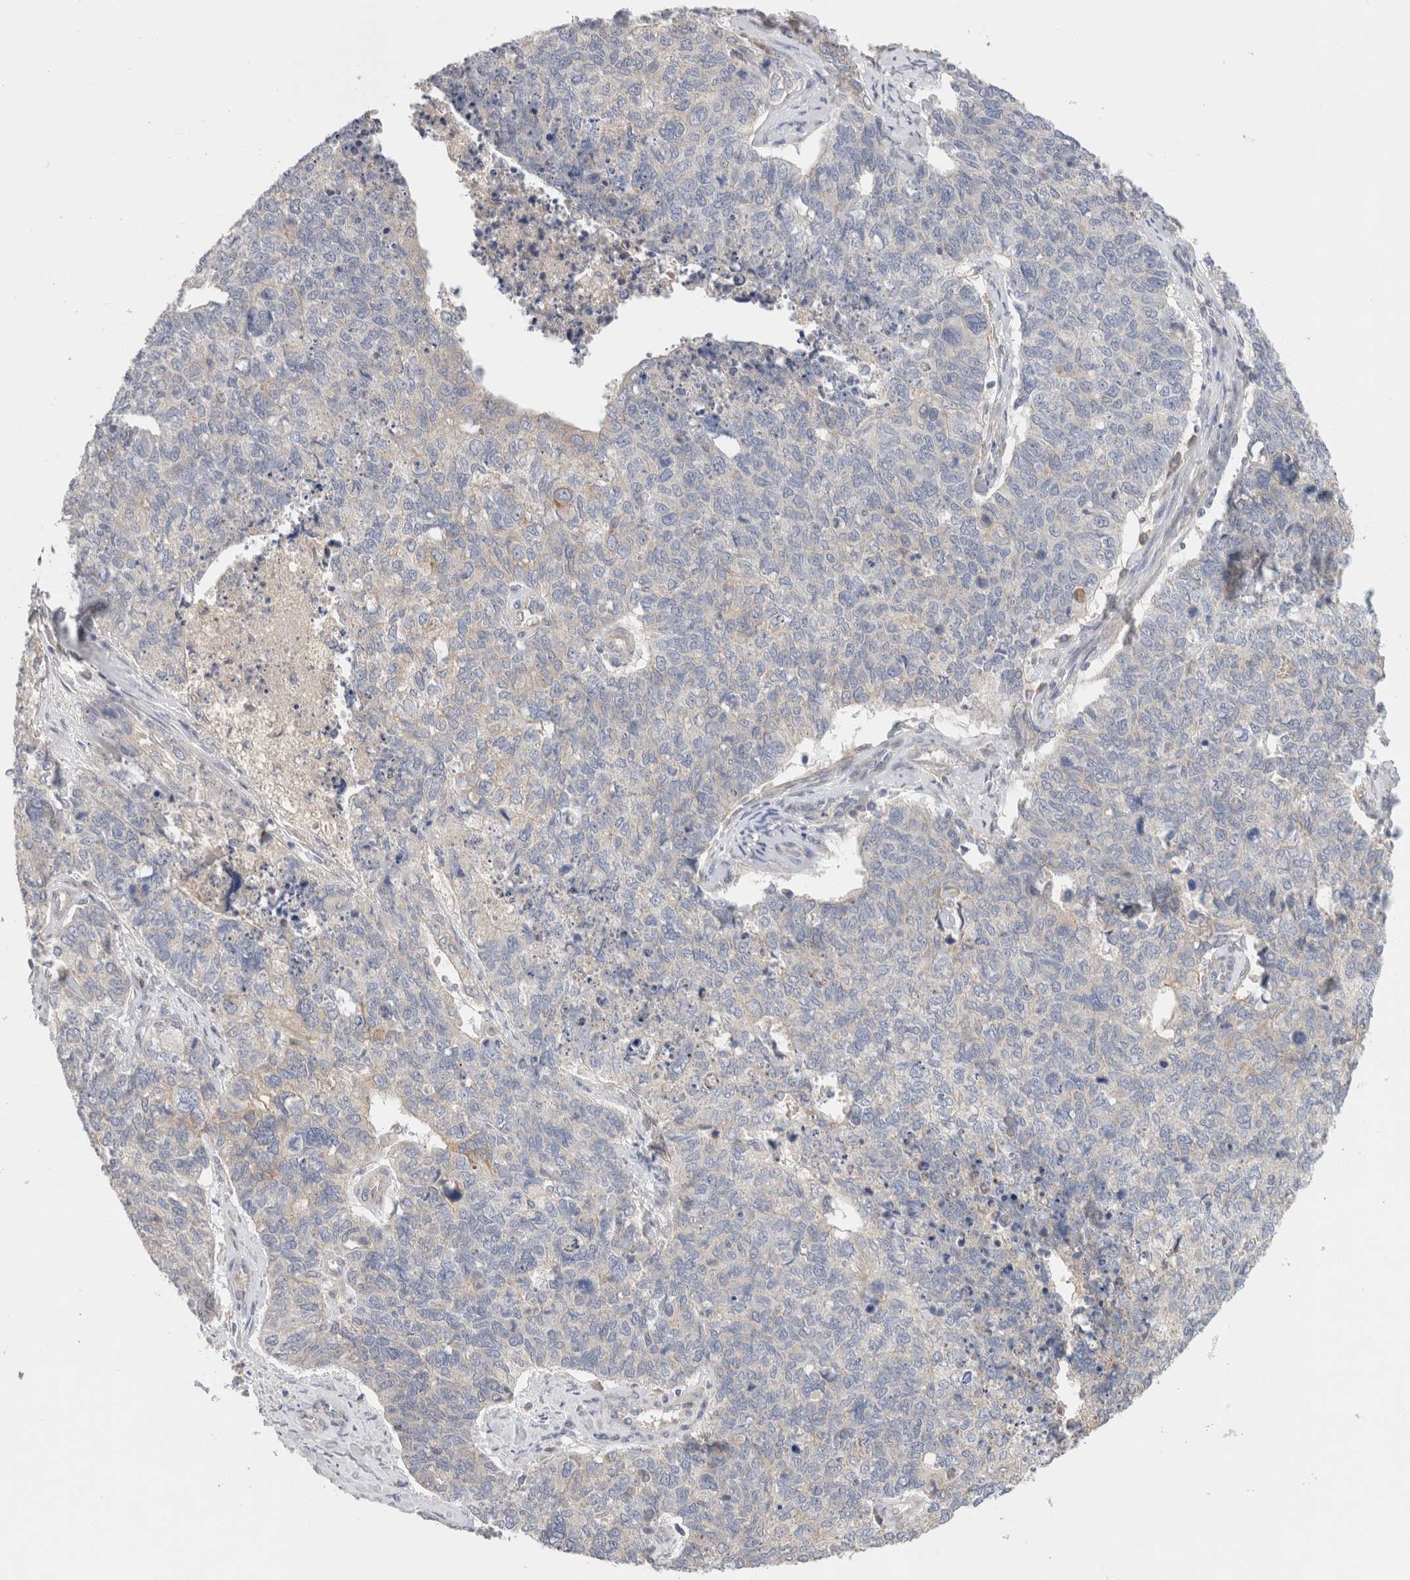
{"staining": {"intensity": "negative", "quantity": "none", "location": "none"}, "tissue": "cervical cancer", "cell_type": "Tumor cells", "image_type": "cancer", "snomed": [{"axis": "morphology", "description": "Squamous cell carcinoma, NOS"}, {"axis": "topography", "description": "Cervix"}], "caption": "Photomicrograph shows no protein expression in tumor cells of cervical cancer (squamous cell carcinoma) tissue.", "gene": "SGK3", "patient": {"sex": "female", "age": 63}}